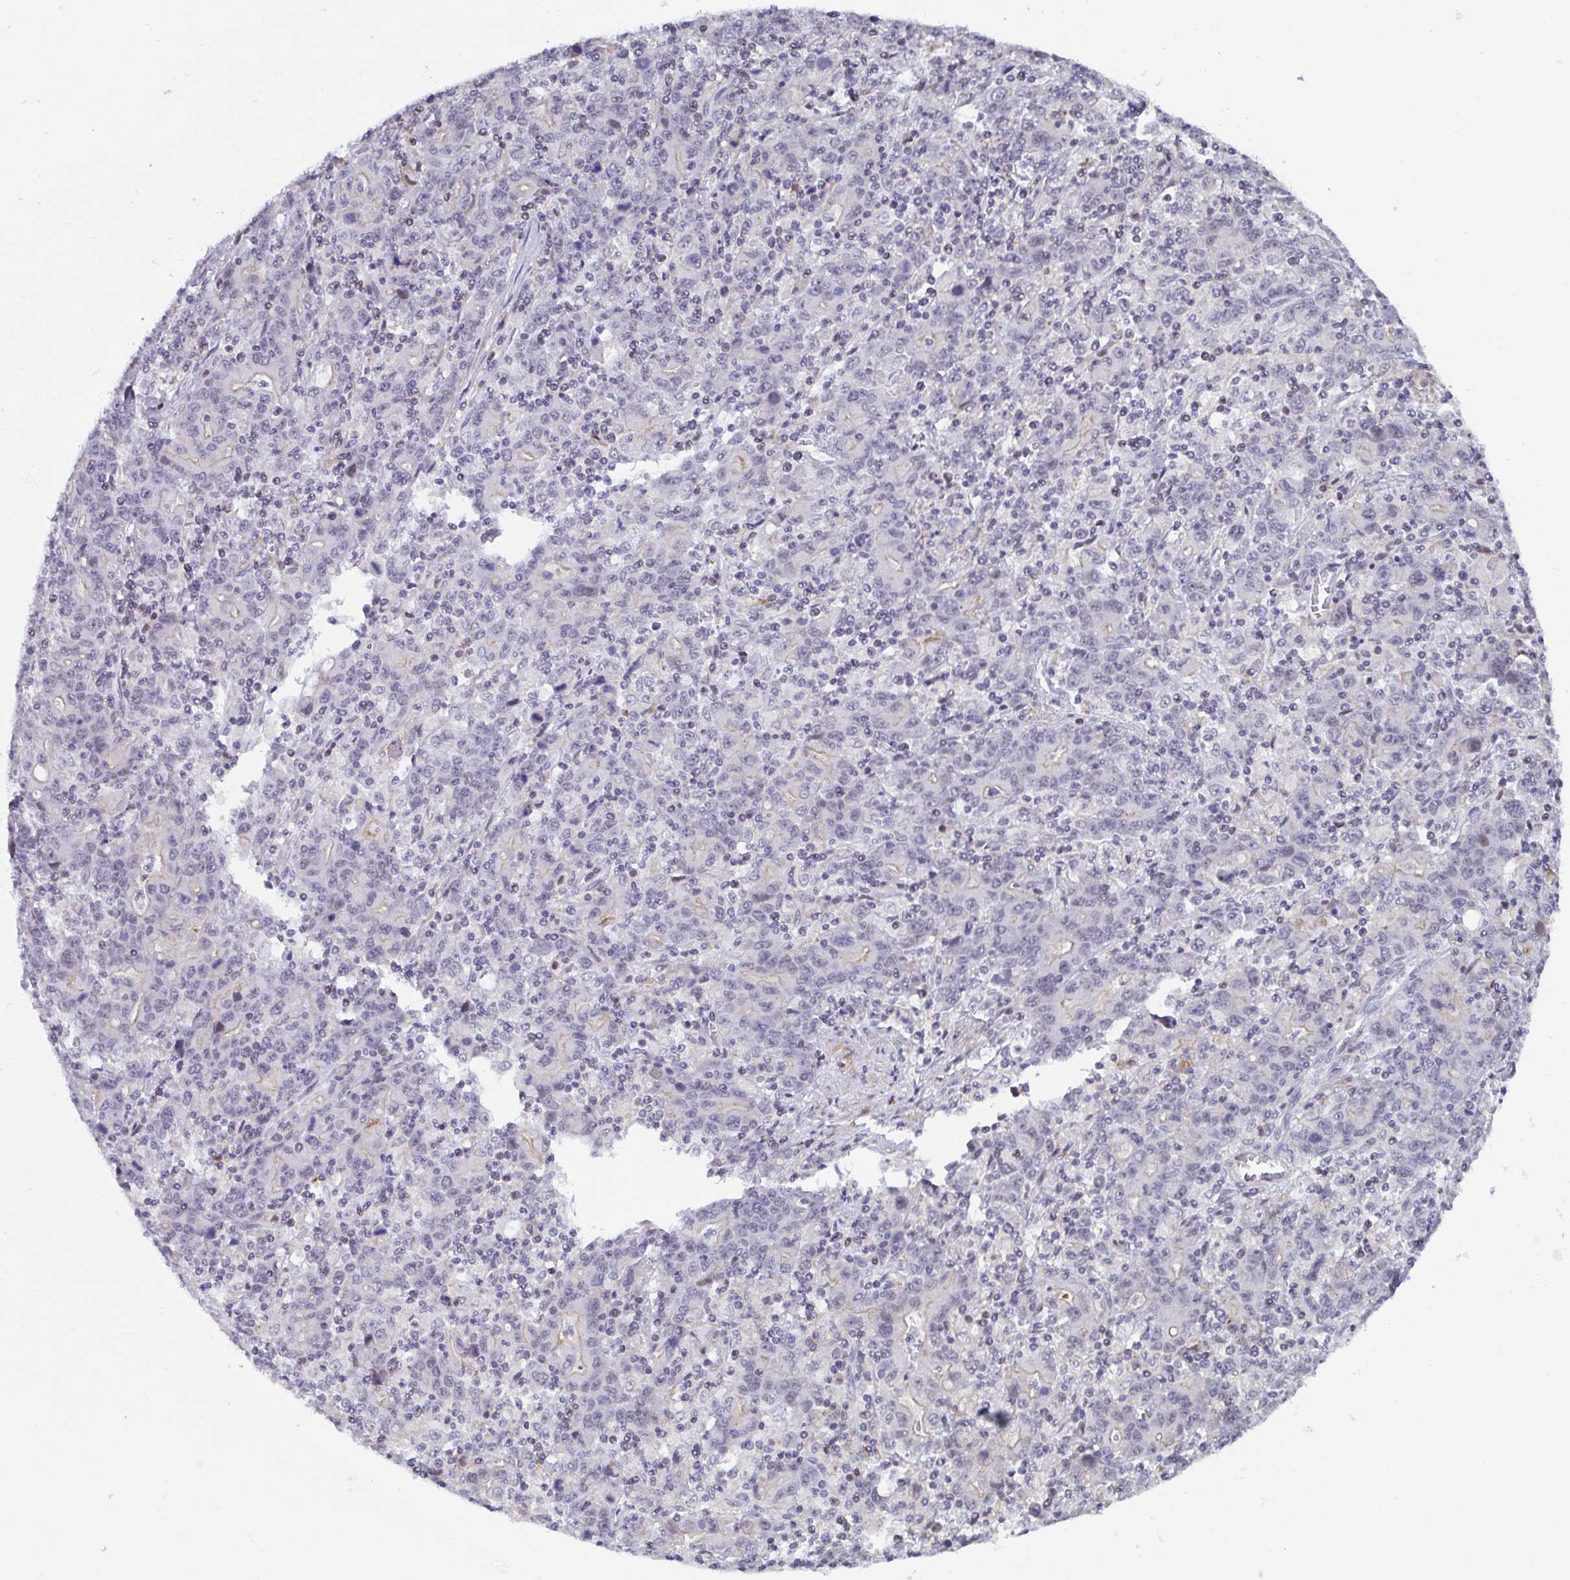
{"staining": {"intensity": "negative", "quantity": "none", "location": "none"}, "tissue": "stomach cancer", "cell_type": "Tumor cells", "image_type": "cancer", "snomed": [{"axis": "morphology", "description": "Adenocarcinoma, NOS"}, {"axis": "topography", "description": "Stomach, upper"}], "caption": "IHC micrograph of neoplastic tissue: stomach adenocarcinoma stained with DAB shows no significant protein positivity in tumor cells.", "gene": "WDR72", "patient": {"sex": "male", "age": 69}}